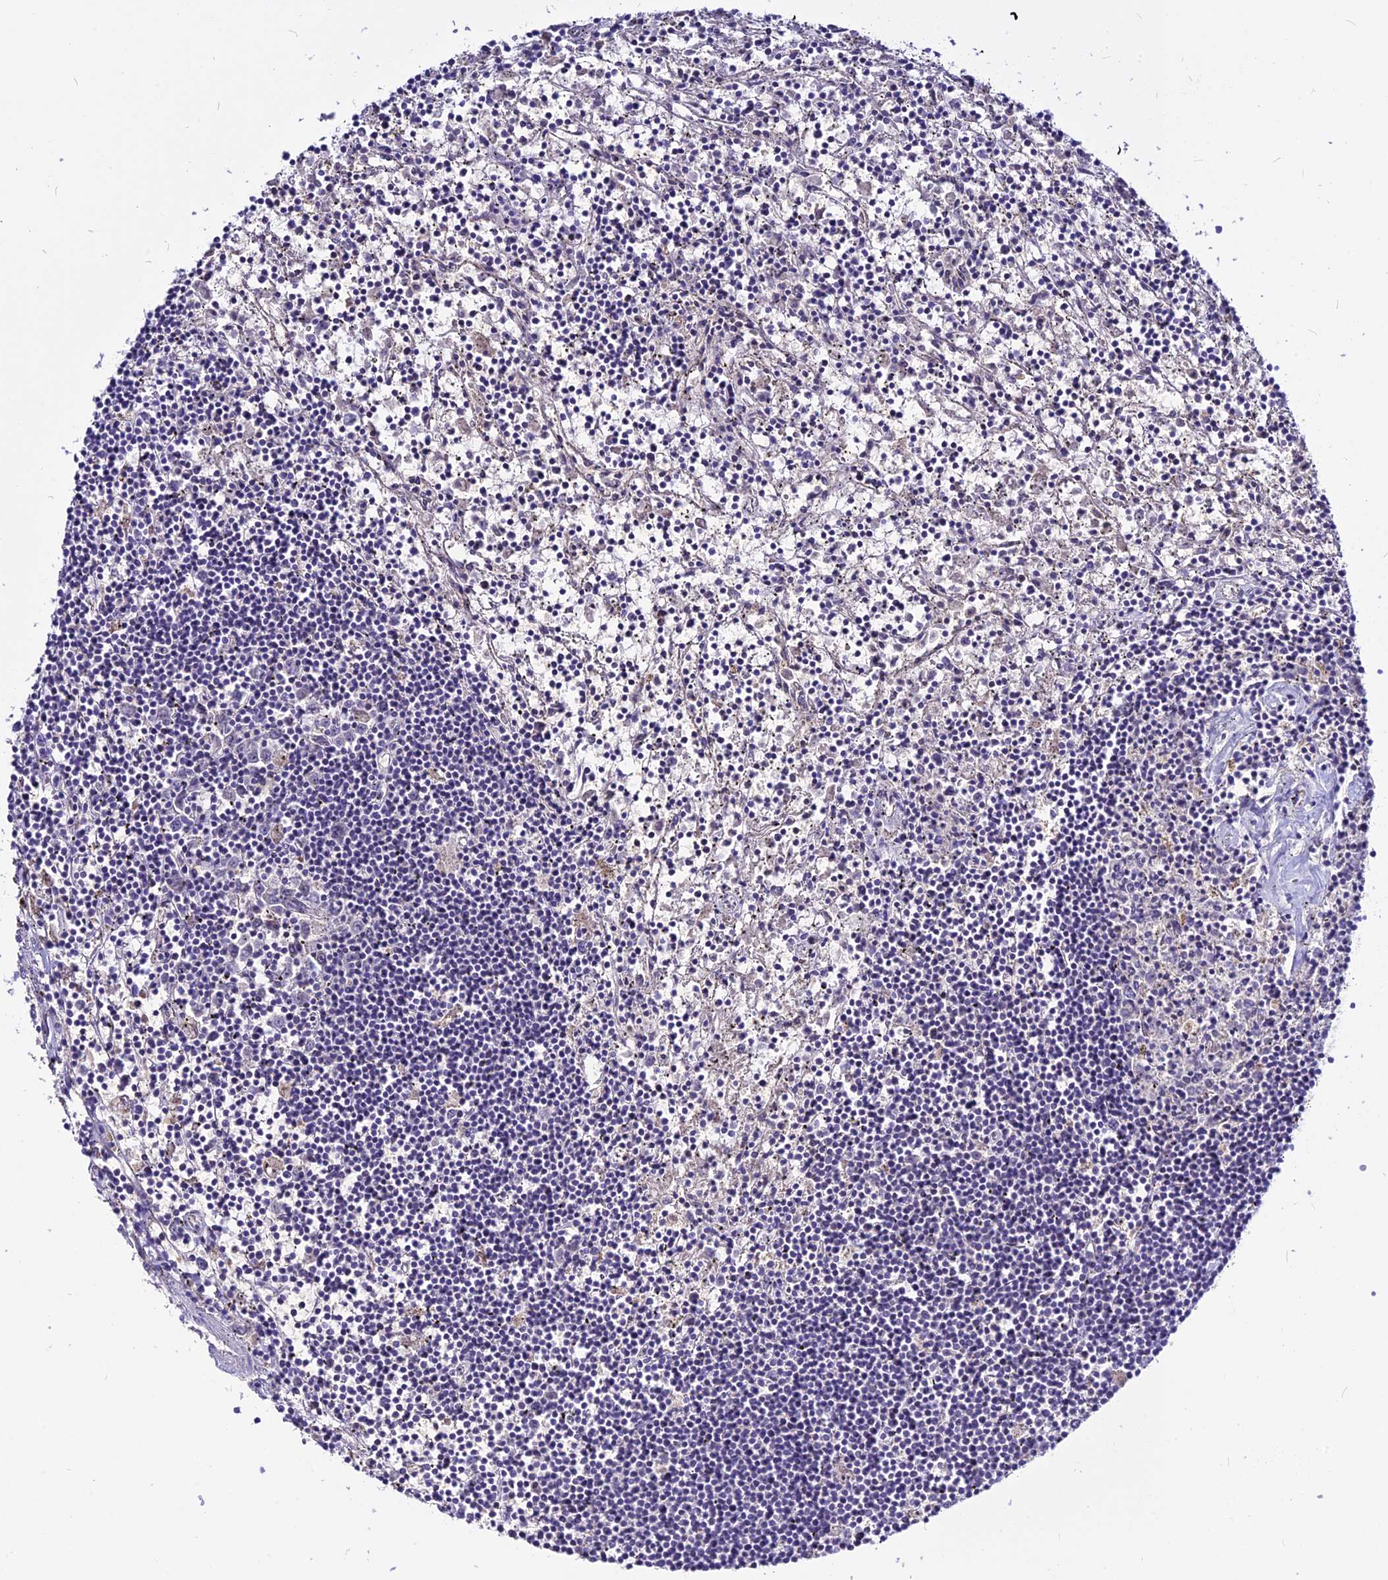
{"staining": {"intensity": "negative", "quantity": "none", "location": "none"}, "tissue": "lymphoma", "cell_type": "Tumor cells", "image_type": "cancer", "snomed": [{"axis": "morphology", "description": "Malignant lymphoma, non-Hodgkin's type, Low grade"}, {"axis": "topography", "description": "Spleen"}], "caption": "High power microscopy micrograph of an IHC micrograph of malignant lymphoma, non-Hodgkin's type (low-grade), revealing no significant staining in tumor cells.", "gene": "CZIB", "patient": {"sex": "male", "age": 76}}